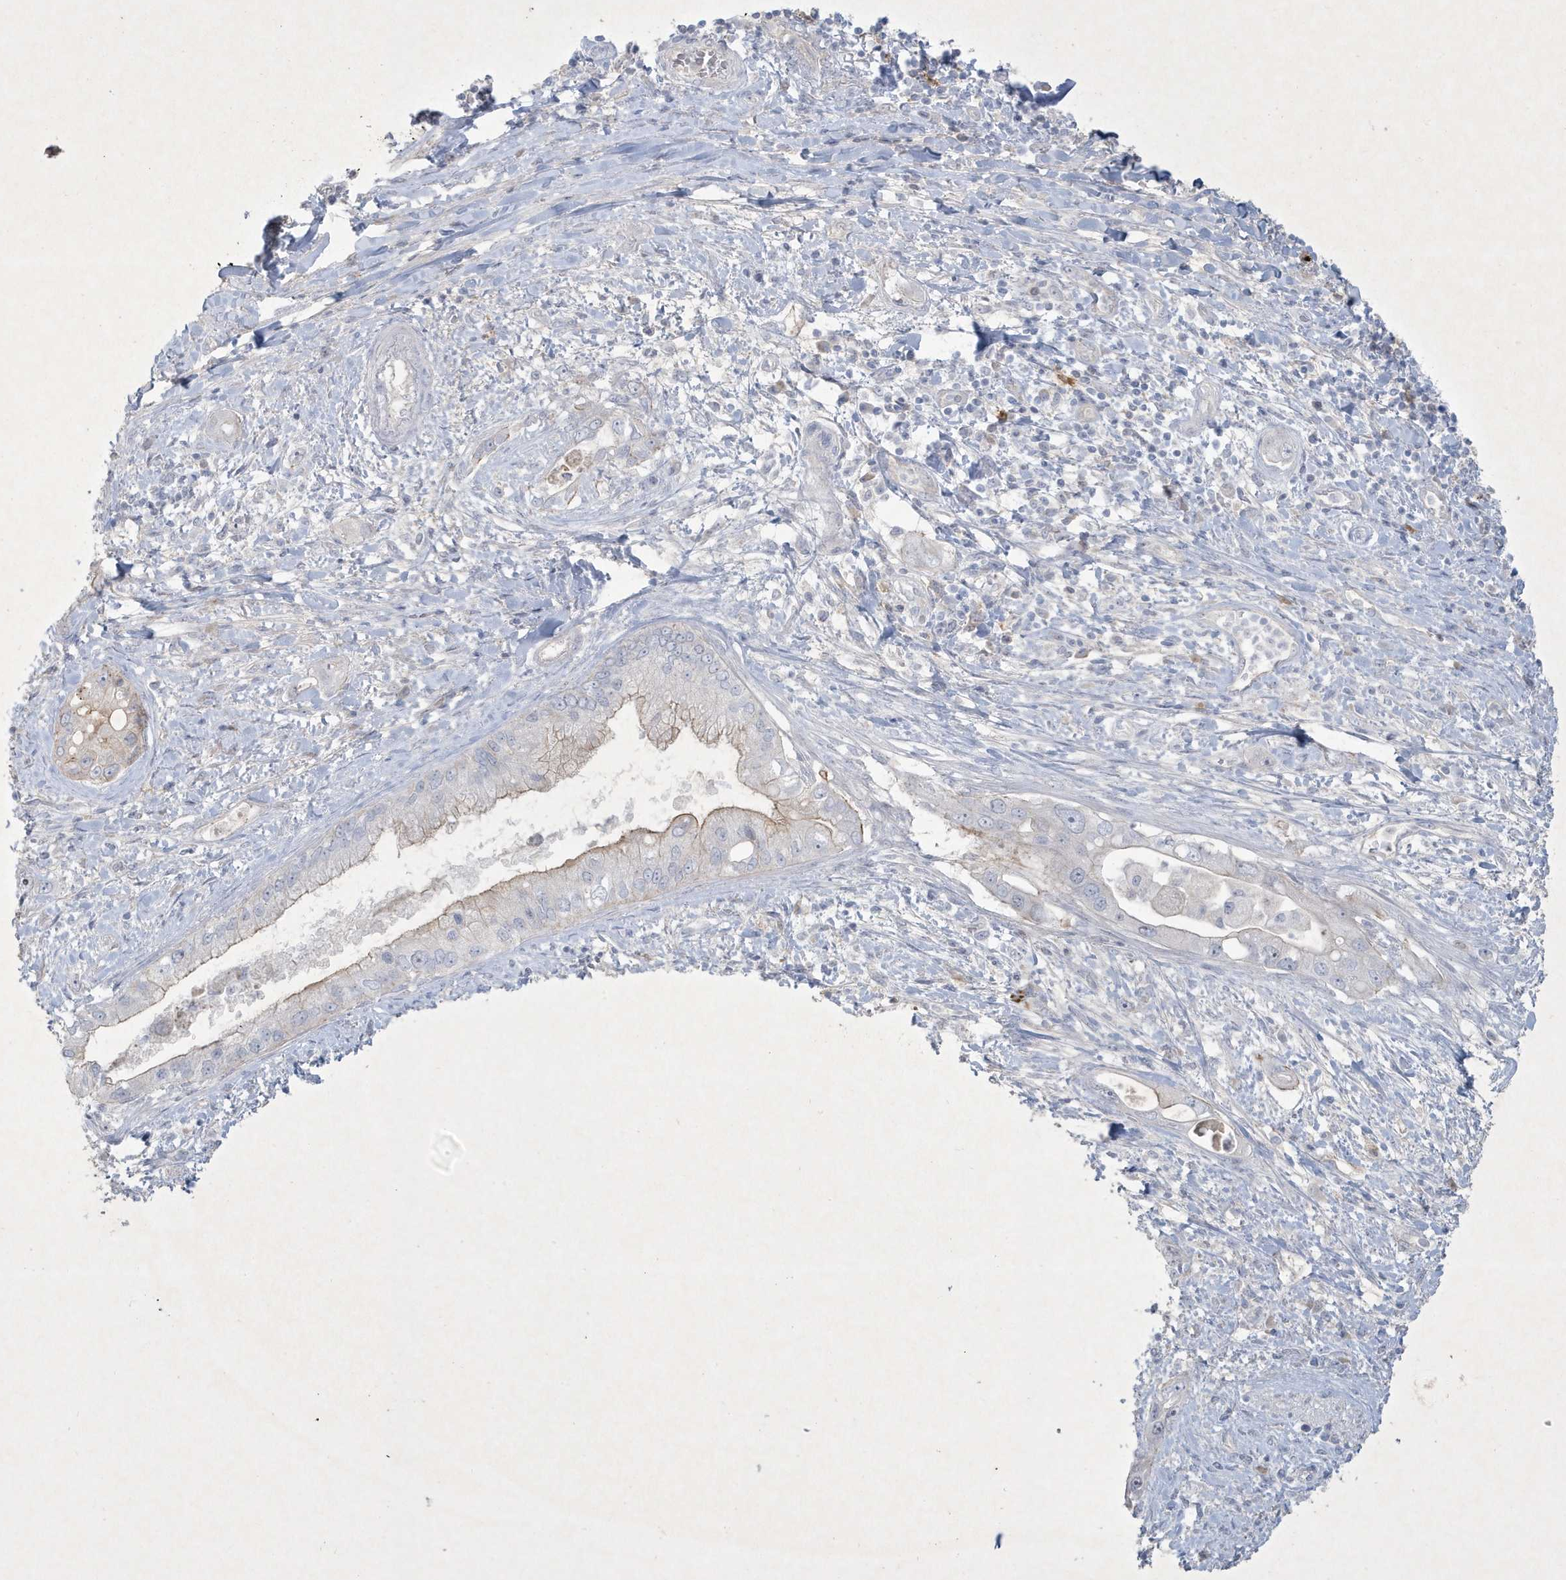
{"staining": {"intensity": "weak", "quantity": "<25%", "location": "cytoplasmic/membranous"}, "tissue": "pancreatic cancer", "cell_type": "Tumor cells", "image_type": "cancer", "snomed": [{"axis": "morphology", "description": "Inflammation, NOS"}, {"axis": "morphology", "description": "Adenocarcinoma, NOS"}, {"axis": "topography", "description": "Pancreas"}], "caption": "Tumor cells are negative for protein expression in human pancreatic cancer (adenocarcinoma). (Brightfield microscopy of DAB IHC at high magnification).", "gene": "CCDC24", "patient": {"sex": "female", "age": 56}}